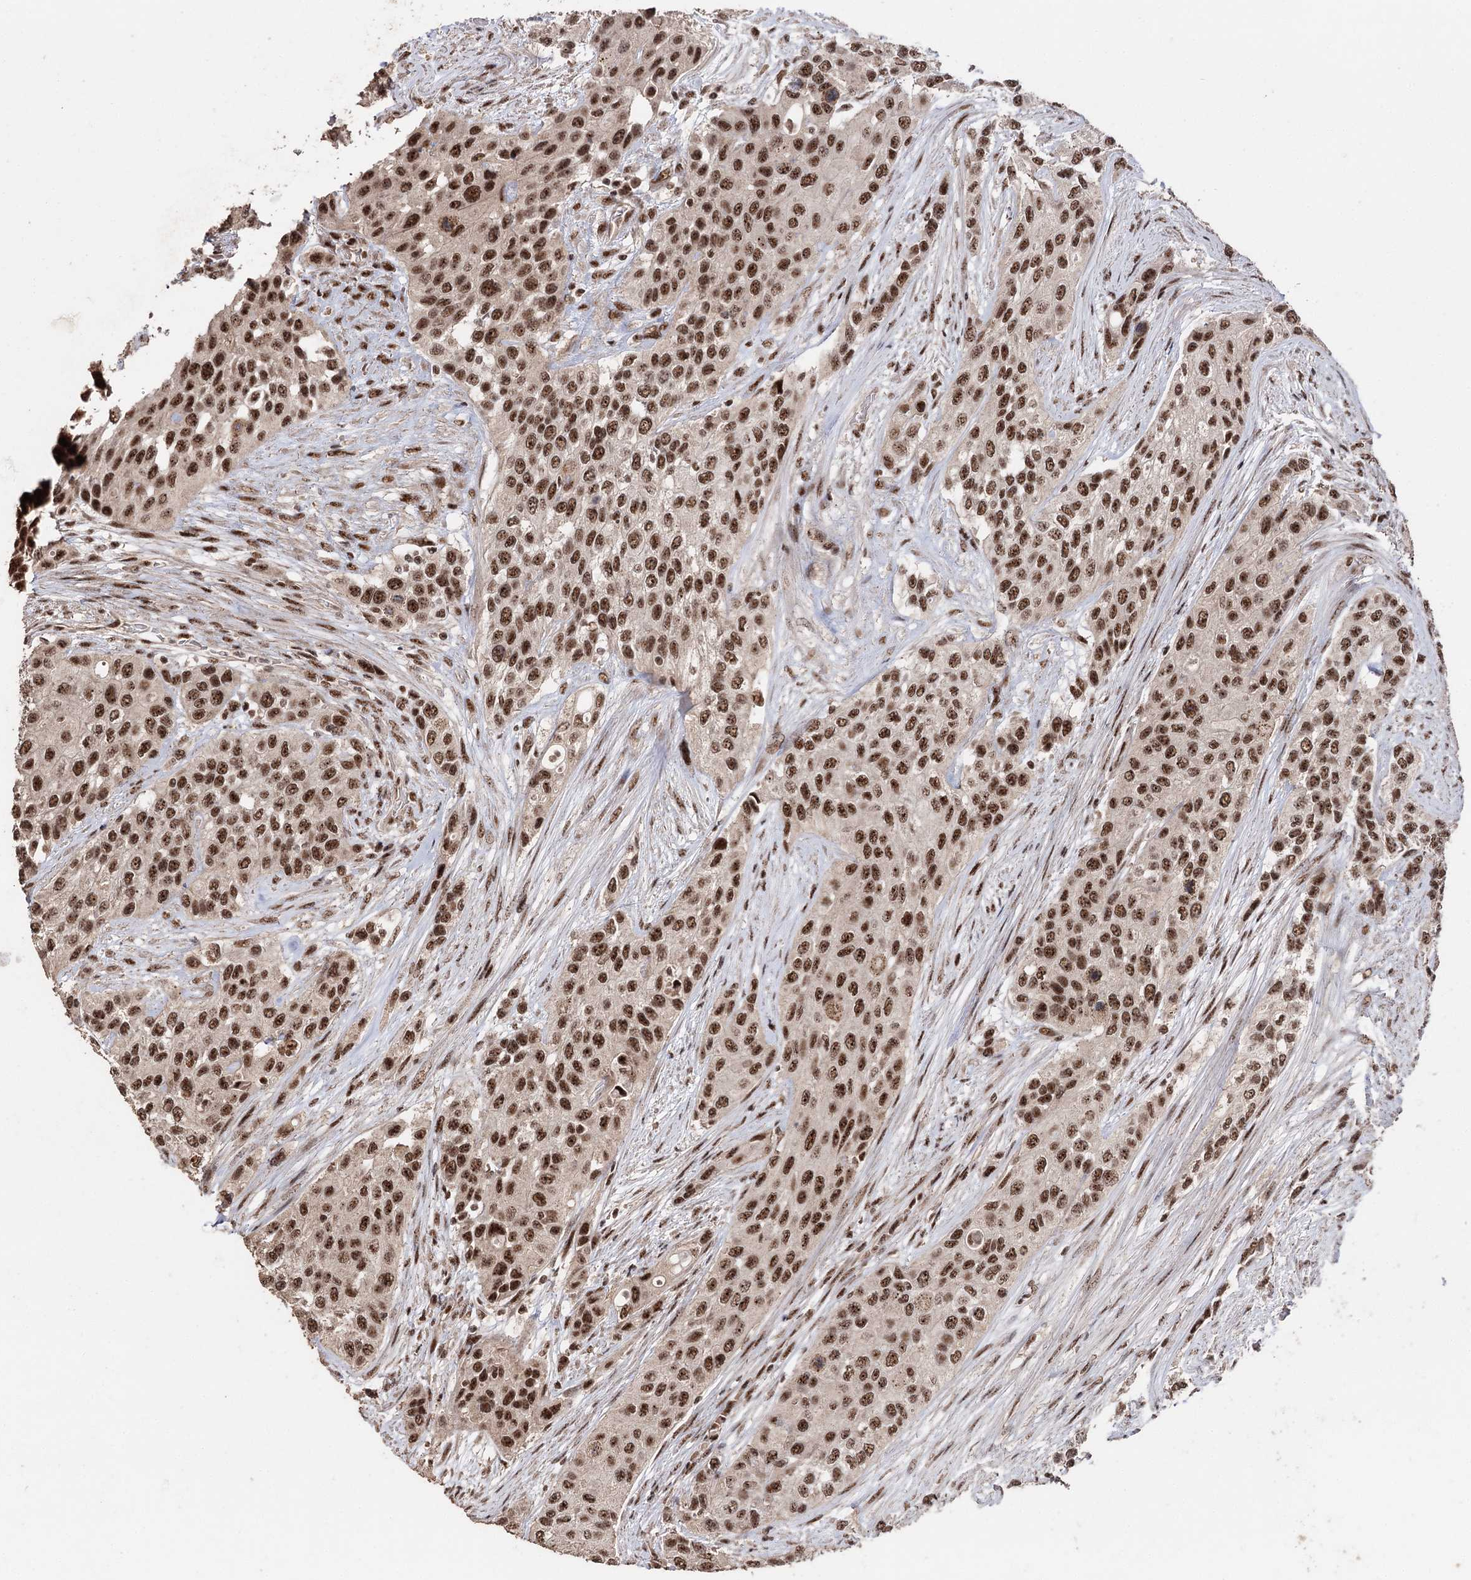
{"staining": {"intensity": "strong", "quantity": ">75%", "location": "nuclear"}, "tissue": "urothelial cancer", "cell_type": "Tumor cells", "image_type": "cancer", "snomed": [{"axis": "morphology", "description": "Normal tissue, NOS"}, {"axis": "morphology", "description": "Urothelial carcinoma, High grade"}, {"axis": "topography", "description": "Vascular tissue"}, {"axis": "topography", "description": "Urinary bladder"}], "caption": "IHC (DAB (3,3'-diaminobenzidine)) staining of human urothelial cancer demonstrates strong nuclear protein expression in about >75% of tumor cells.", "gene": "U2SURP", "patient": {"sex": "female", "age": 56}}